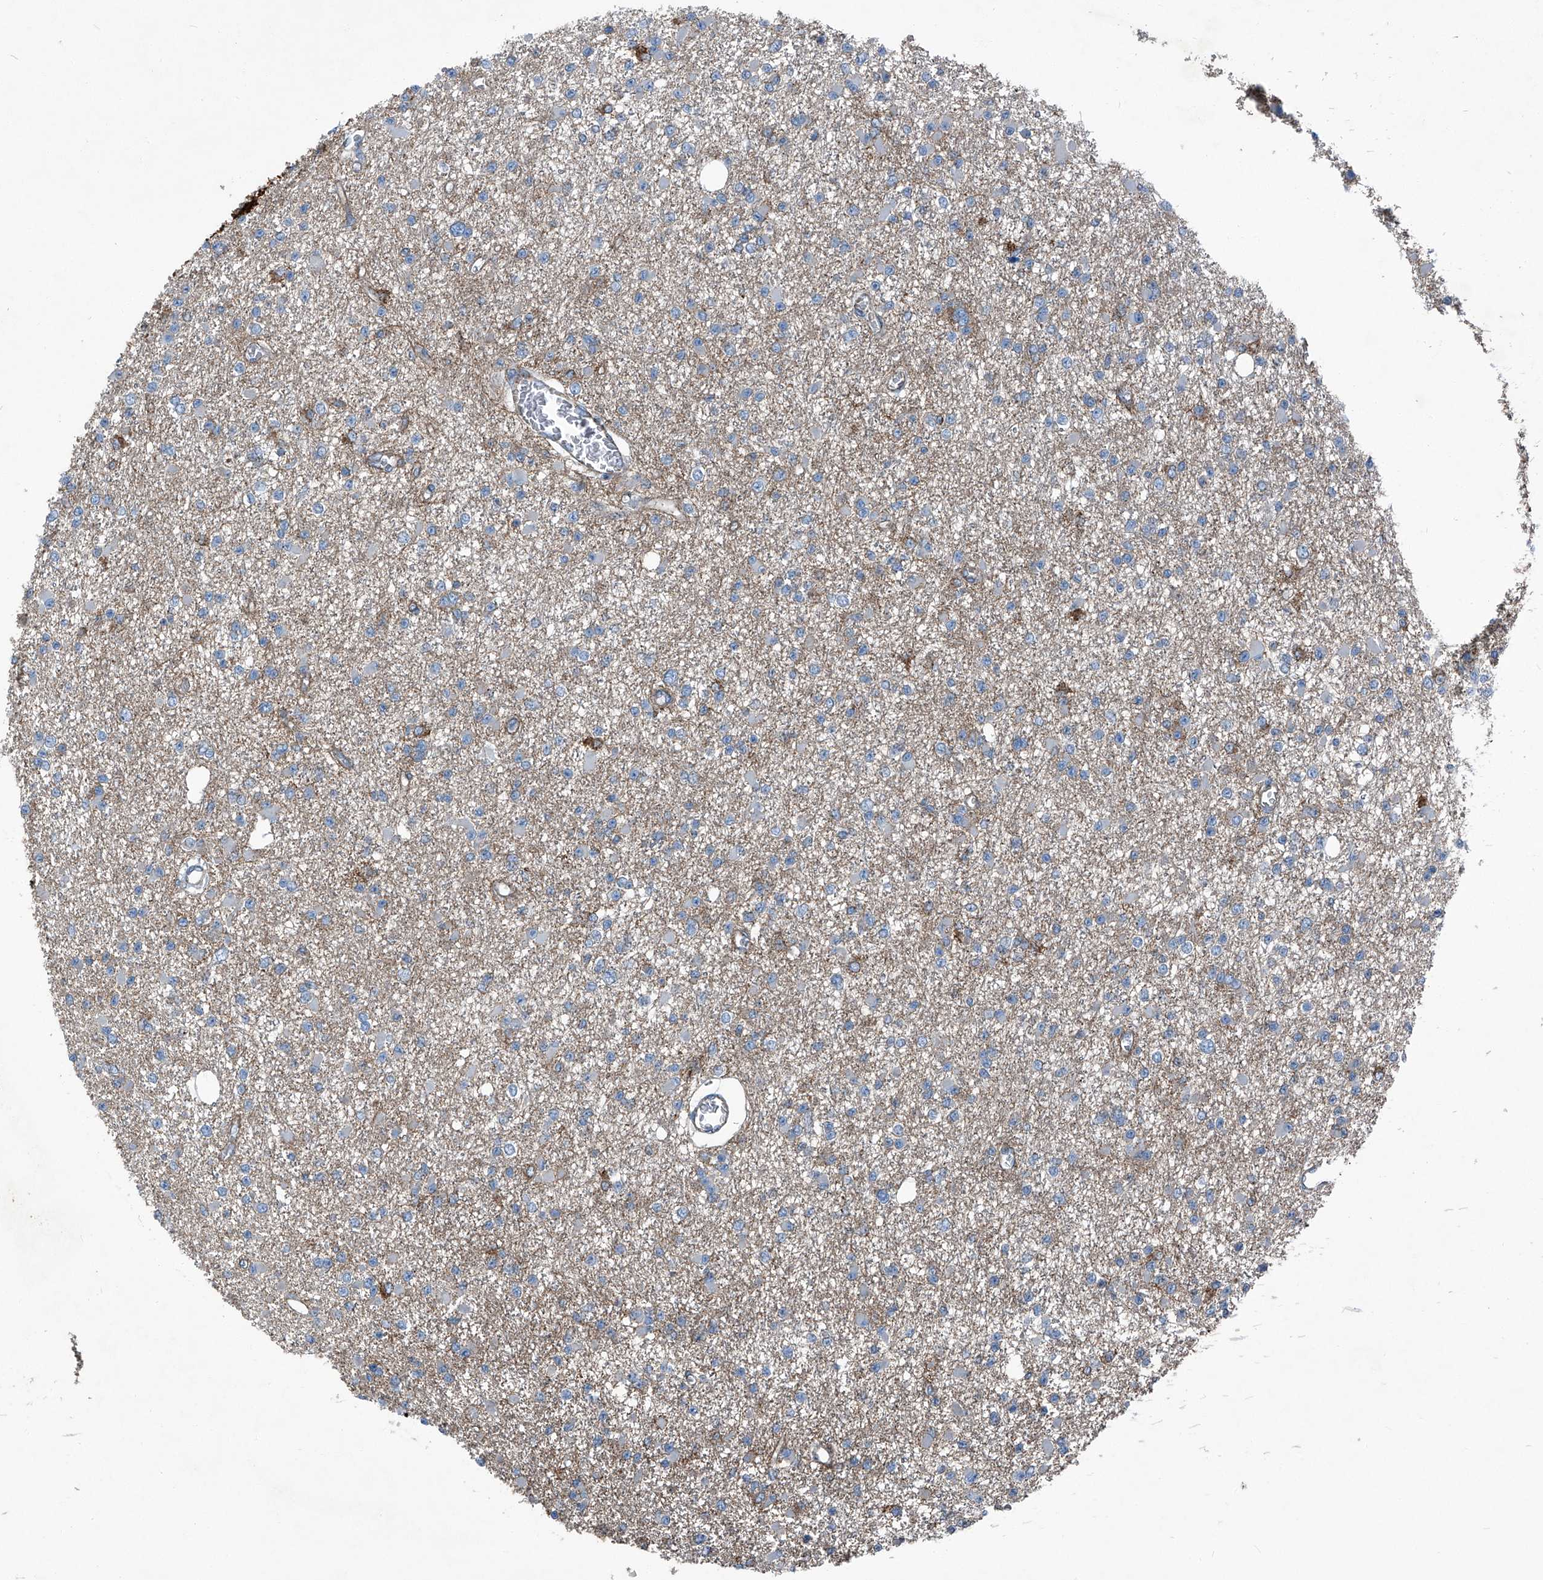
{"staining": {"intensity": "negative", "quantity": "none", "location": "none"}, "tissue": "glioma", "cell_type": "Tumor cells", "image_type": "cancer", "snomed": [{"axis": "morphology", "description": "Glioma, malignant, Low grade"}, {"axis": "topography", "description": "Brain"}], "caption": "The photomicrograph shows no staining of tumor cells in malignant low-grade glioma.", "gene": "SEPTIN7", "patient": {"sex": "female", "age": 22}}